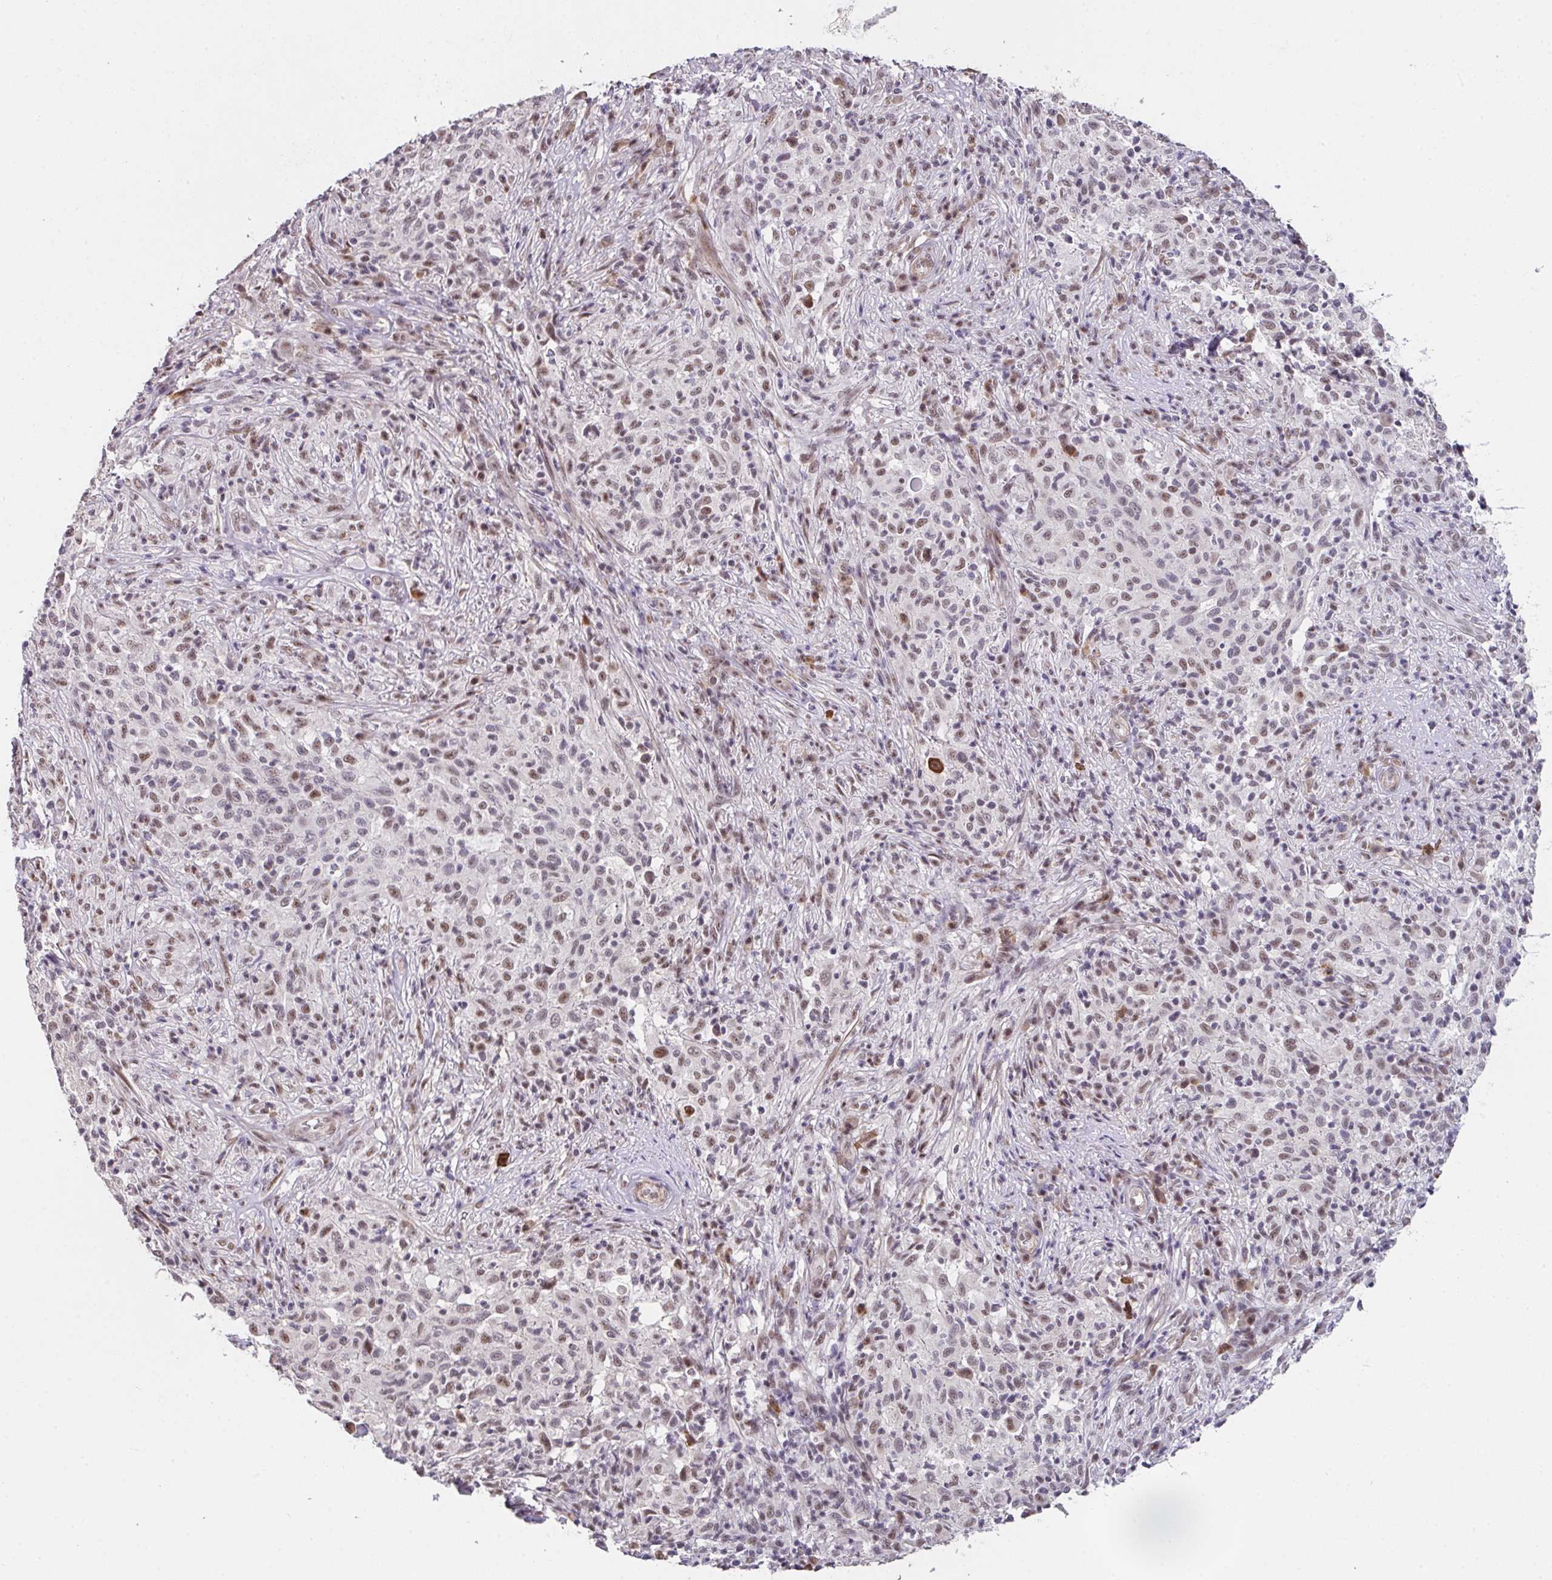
{"staining": {"intensity": "weak", "quantity": "25%-75%", "location": "nuclear"}, "tissue": "melanoma", "cell_type": "Tumor cells", "image_type": "cancer", "snomed": [{"axis": "morphology", "description": "Malignant melanoma, NOS"}, {"axis": "topography", "description": "Skin"}], "caption": "This micrograph displays IHC staining of human melanoma, with low weak nuclear positivity in approximately 25%-75% of tumor cells.", "gene": "RBBP6", "patient": {"sex": "male", "age": 66}}